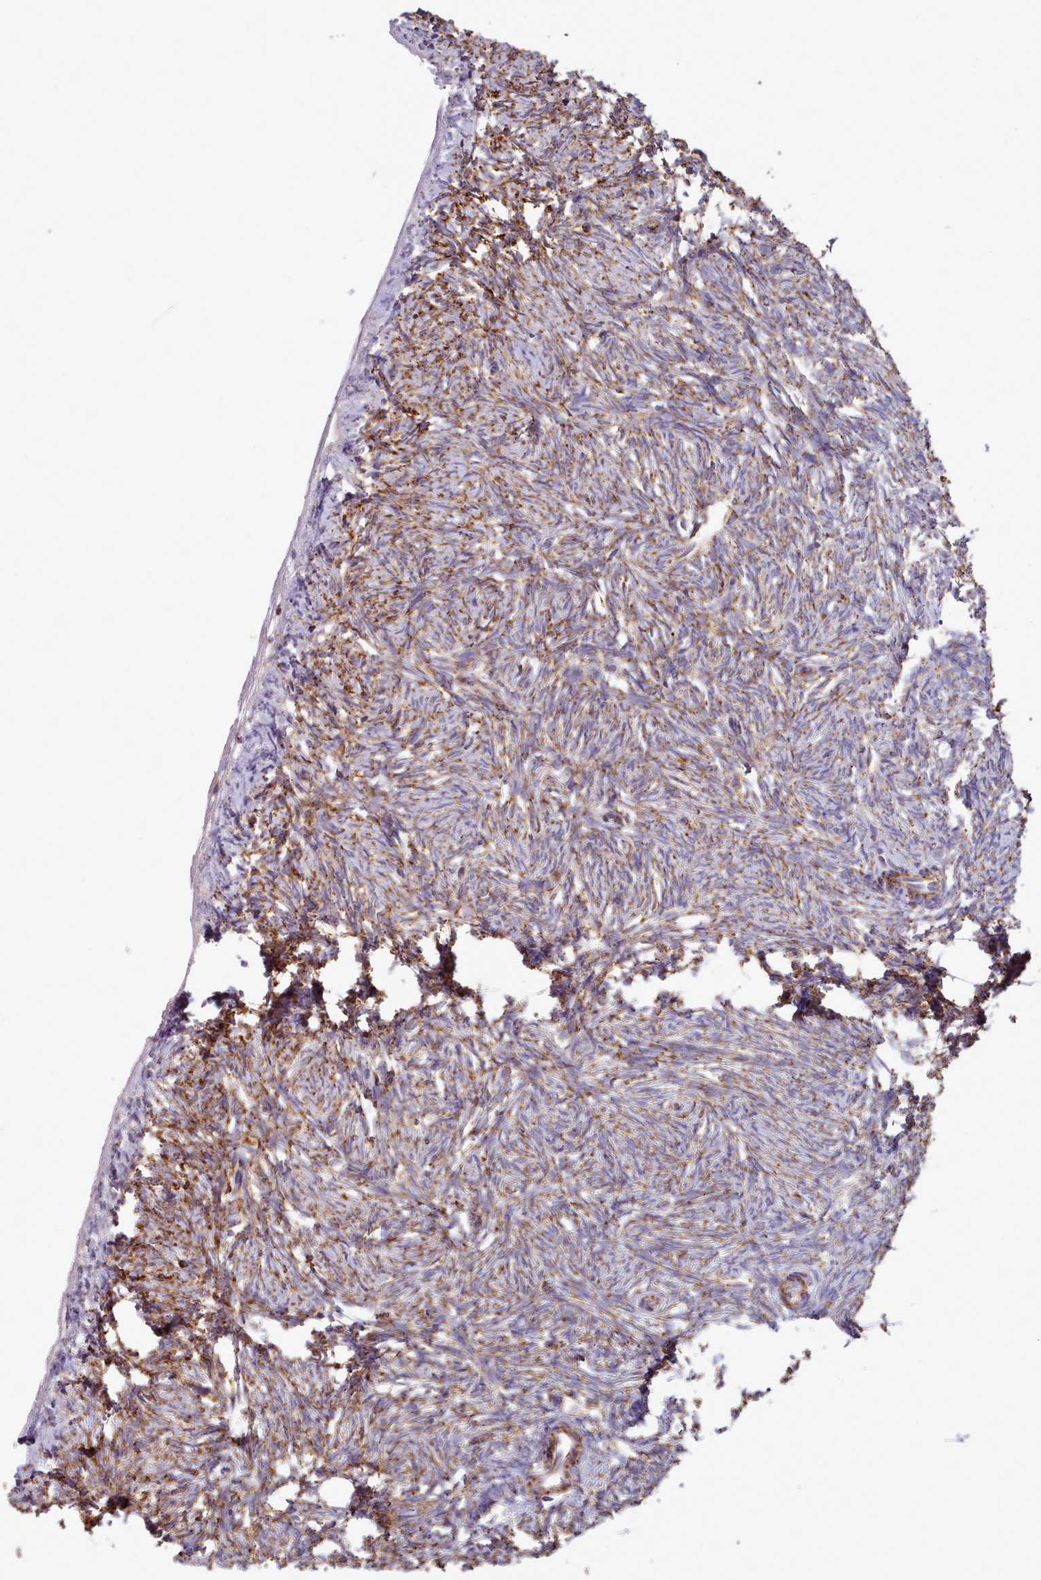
{"staining": {"intensity": "moderate", "quantity": "25%-75%", "location": "cytoplasmic/membranous"}, "tissue": "ovary", "cell_type": "Ovarian stroma cells", "image_type": "normal", "snomed": [{"axis": "morphology", "description": "Normal tissue, NOS"}, {"axis": "topography", "description": "Ovary"}], "caption": "Immunohistochemistry (IHC) histopathology image of unremarkable ovary: ovary stained using immunohistochemistry (IHC) reveals medium levels of moderate protein expression localized specifically in the cytoplasmic/membranous of ovarian stroma cells, appearing as a cytoplasmic/membranous brown color.", "gene": "HSDL2", "patient": {"sex": "female", "age": 51}}